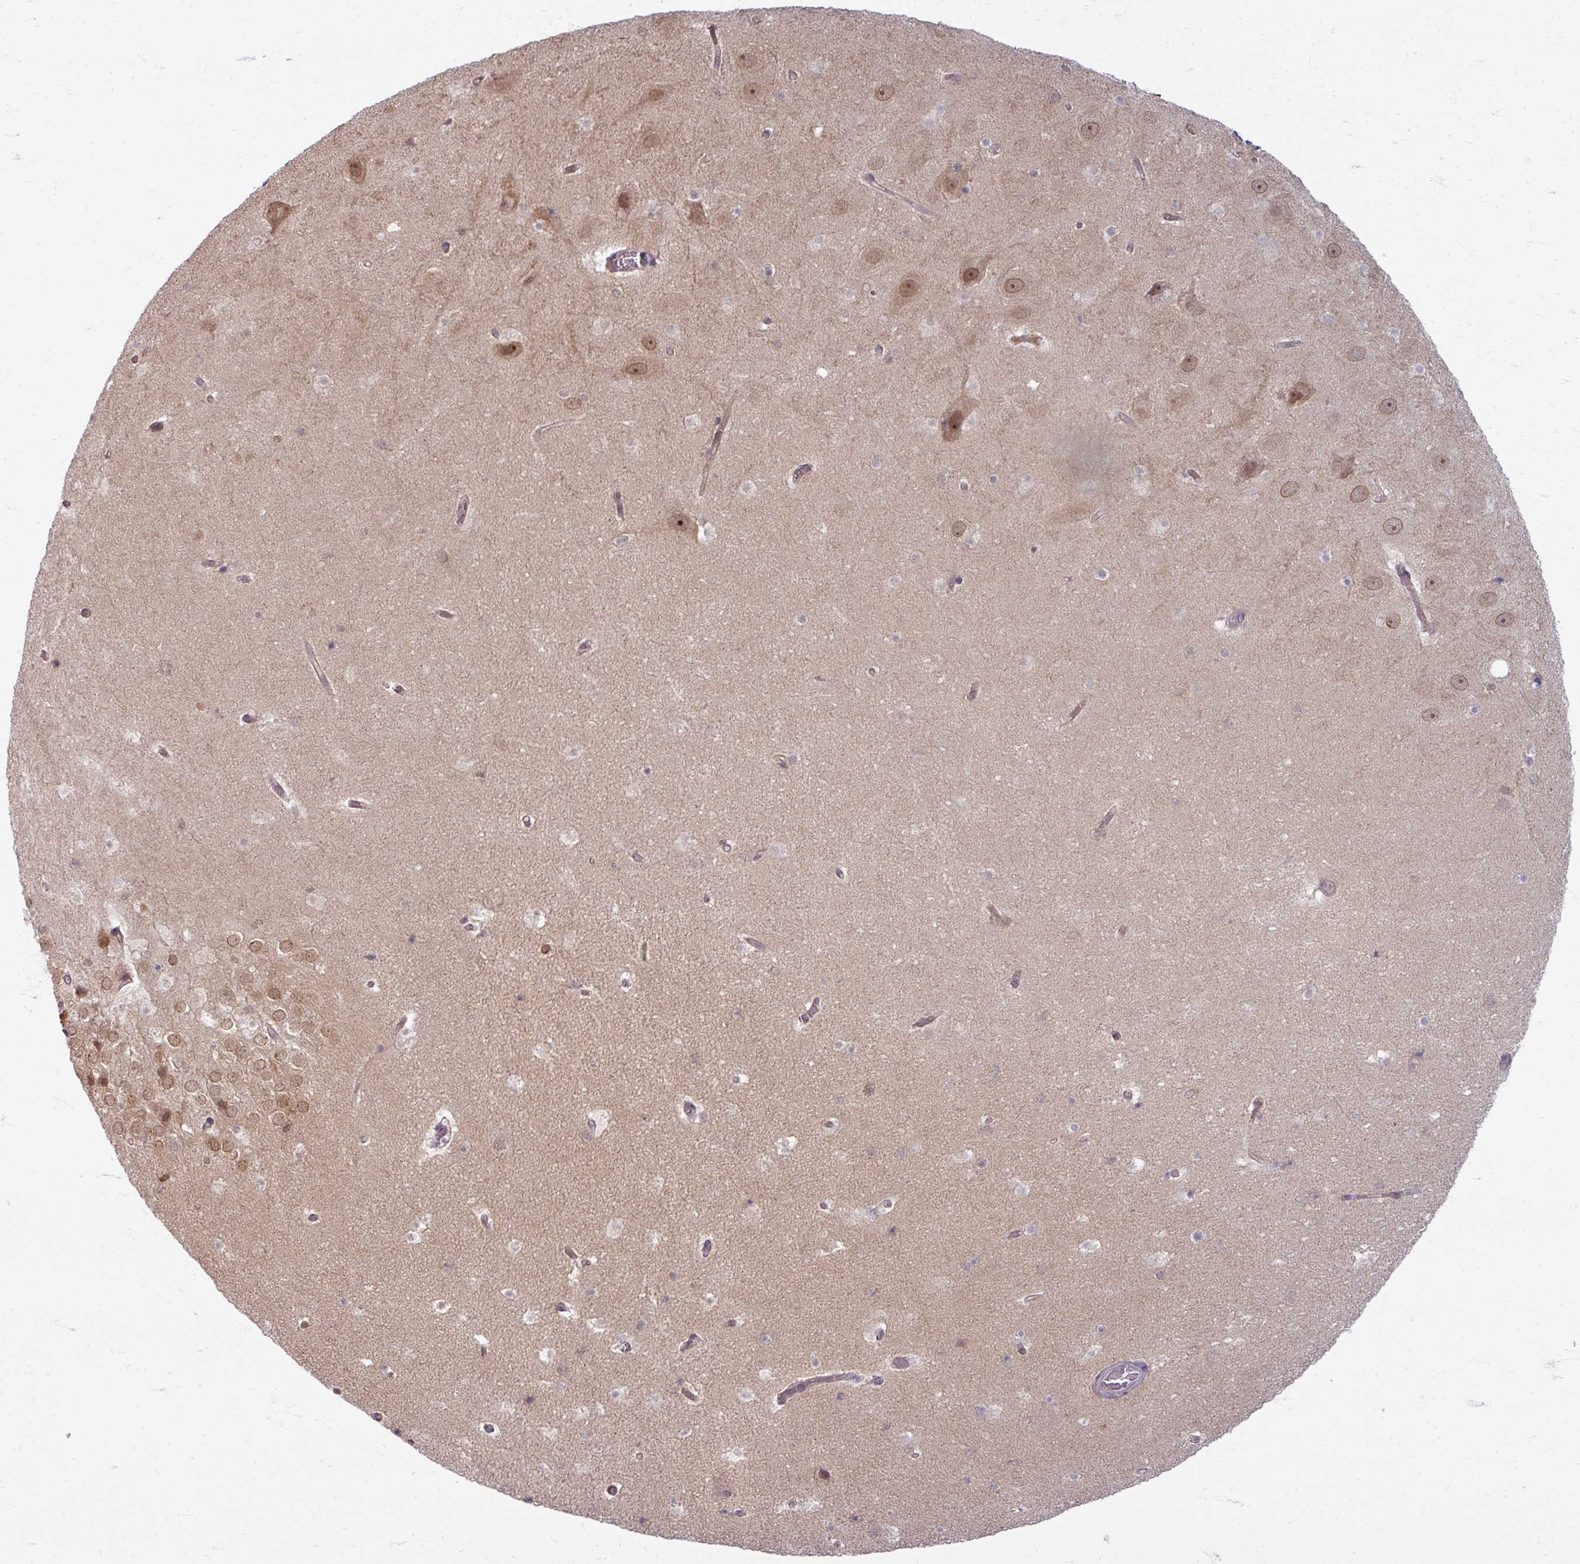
{"staining": {"intensity": "negative", "quantity": "none", "location": "none"}, "tissue": "hippocampus", "cell_type": "Glial cells", "image_type": "normal", "snomed": [{"axis": "morphology", "description": "Normal tissue, NOS"}, {"axis": "topography", "description": "Hippocampus"}], "caption": "Protein analysis of unremarkable hippocampus displays no significant positivity in glial cells. (Immunohistochemistry, brightfield microscopy, high magnification).", "gene": "TTLL7", "patient": {"sex": "male", "age": 37}}